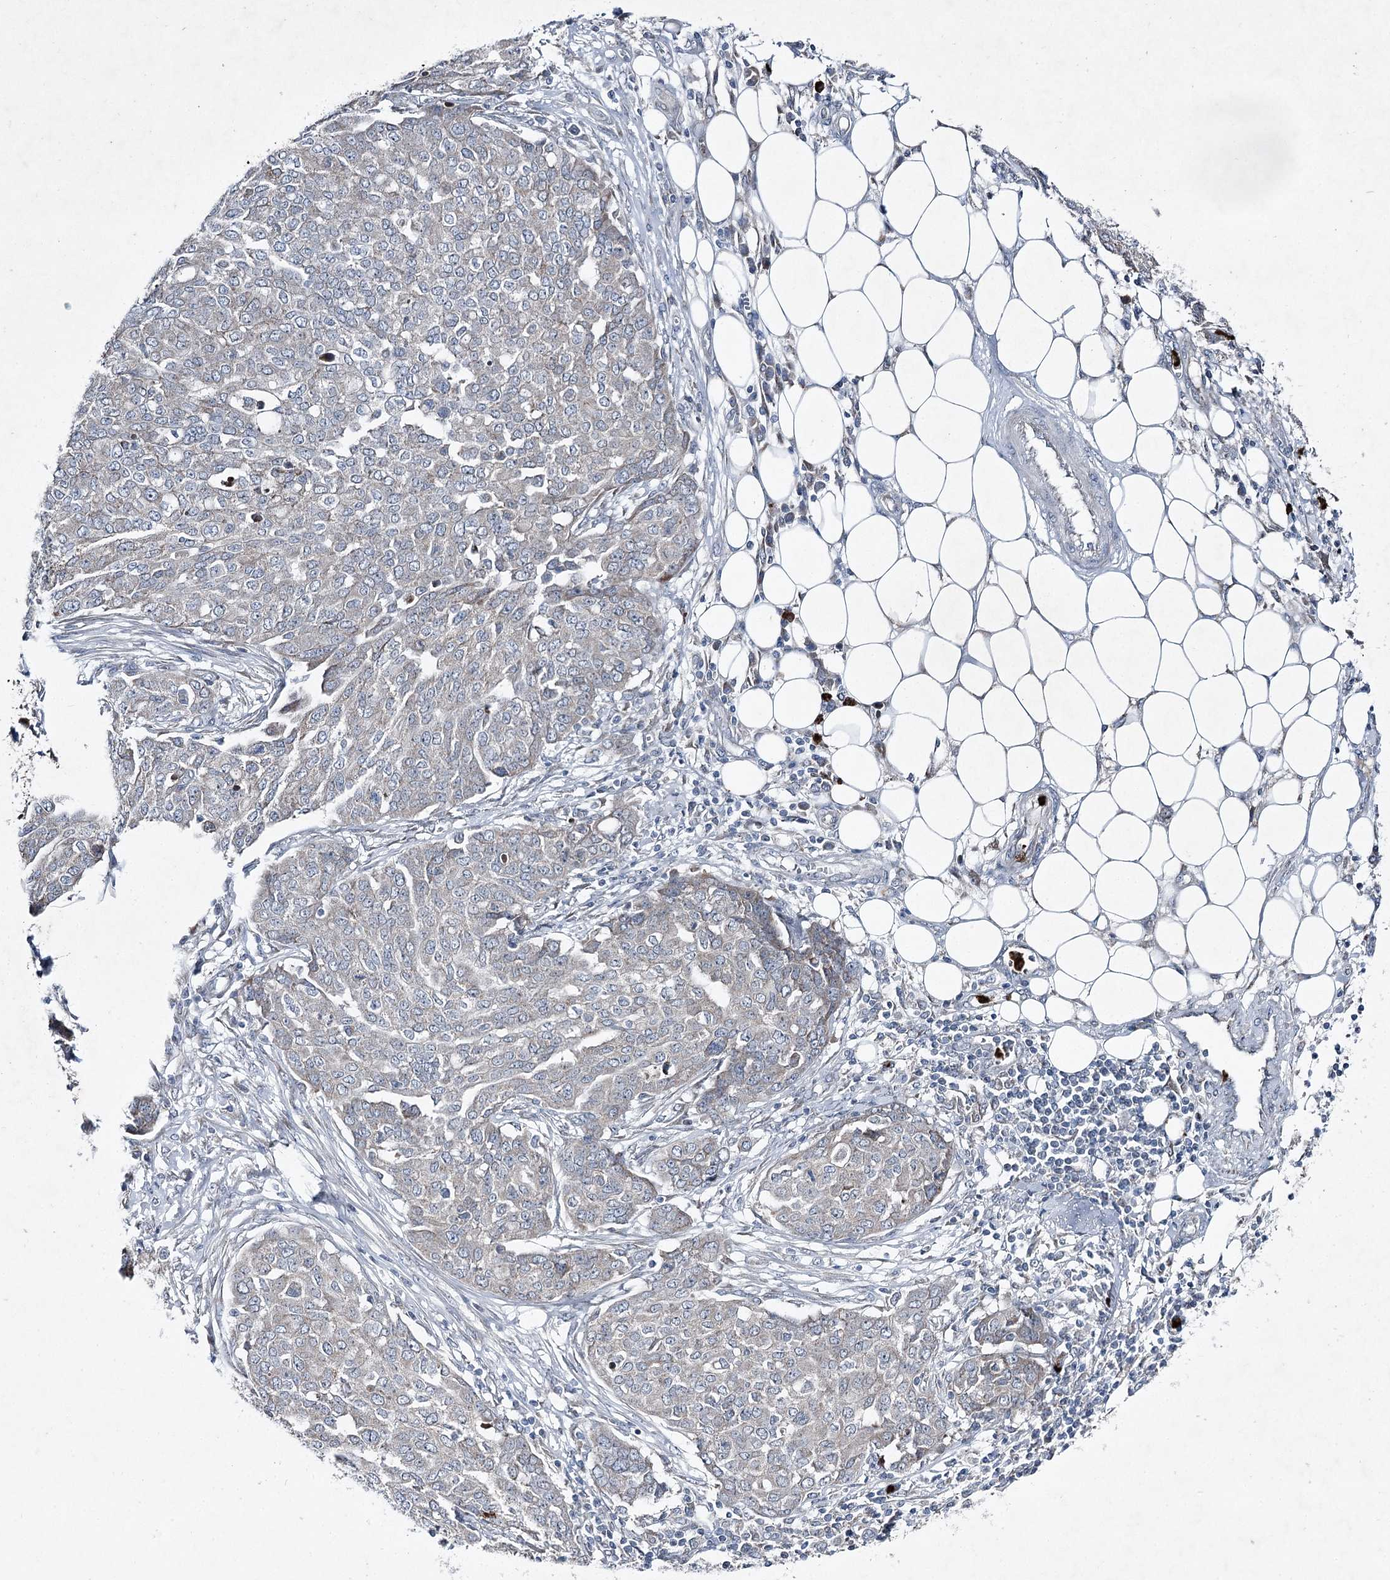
{"staining": {"intensity": "negative", "quantity": "none", "location": "none"}, "tissue": "ovarian cancer", "cell_type": "Tumor cells", "image_type": "cancer", "snomed": [{"axis": "morphology", "description": "Cystadenocarcinoma, serous, NOS"}, {"axis": "topography", "description": "Soft tissue"}, {"axis": "topography", "description": "Ovary"}], "caption": "Tumor cells are negative for protein expression in human serous cystadenocarcinoma (ovarian).", "gene": "PLA2G12A", "patient": {"sex": "female", "age": 57}}